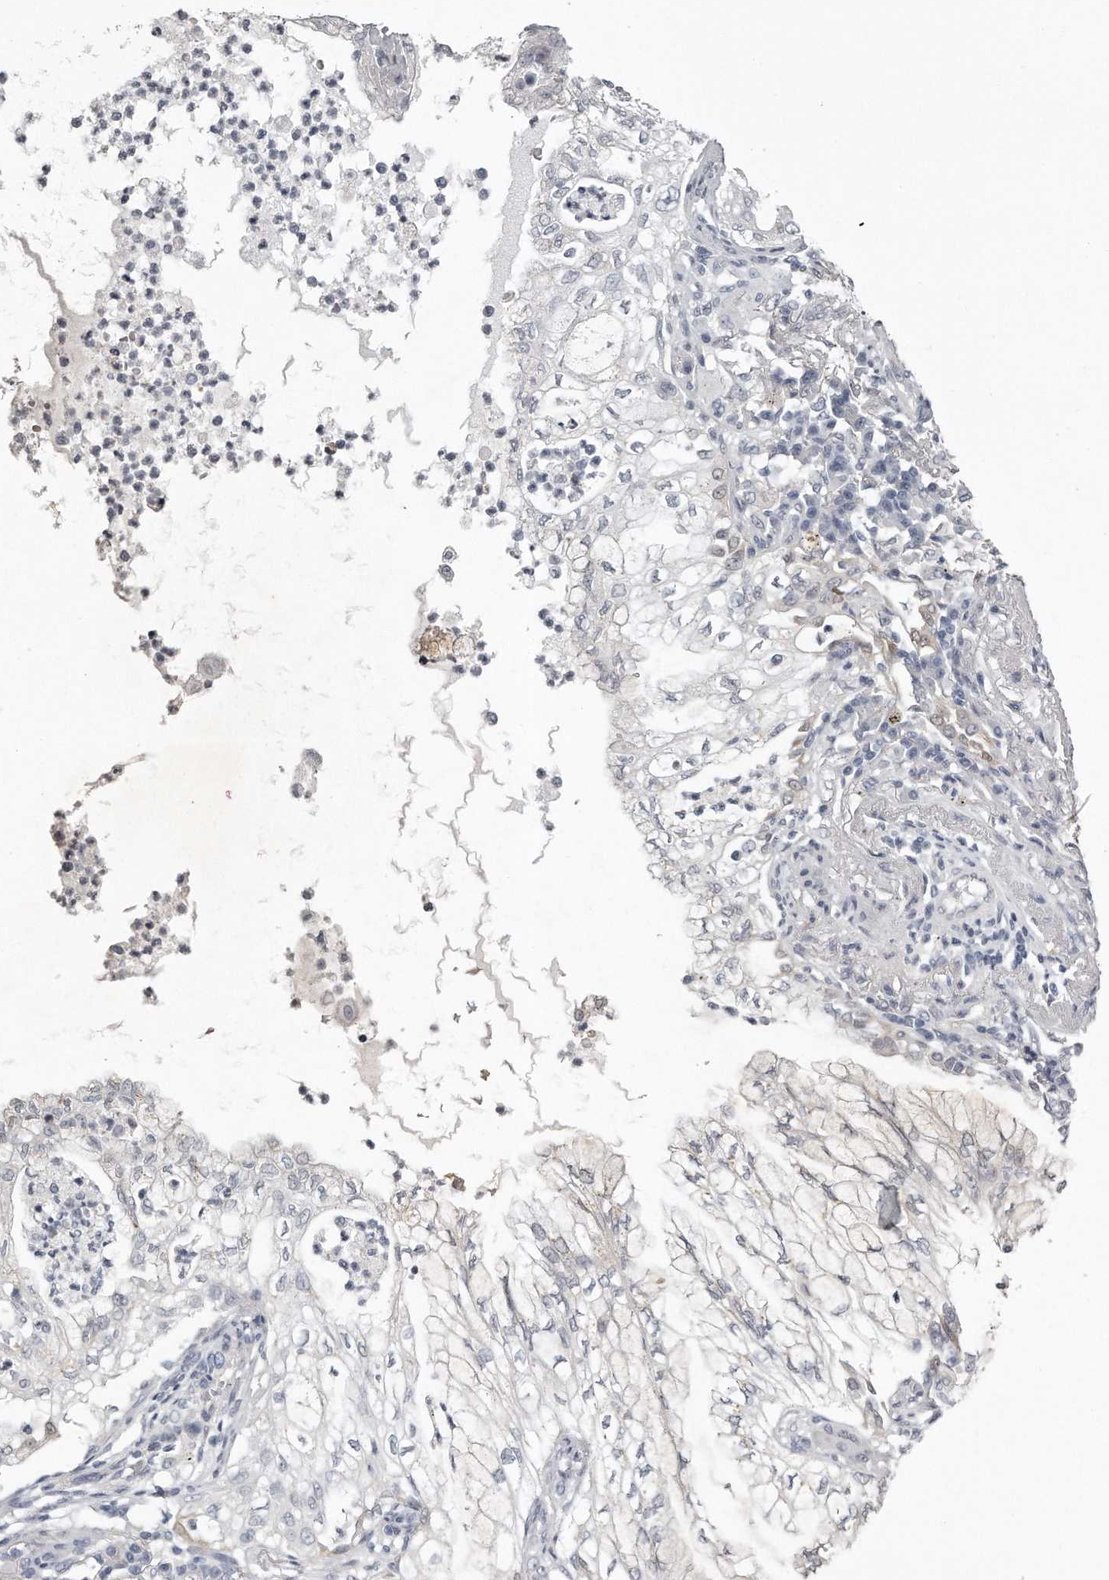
{"staining": {"intensity": "negative", "quantity": "none", "location": "none"}, "tissue": "lung cancer", "cell_type": "Tumor cells", "image_type": "cancer", "snomed": [{"axis": "morphology", "description": "Adenocarcinoma, NOS"}, {"axis": "topography", "description": "Lung"}], "caption": "Image shows no protein positivity in tumor cells of adenocarcinoma (lung) tissue. (Stains: DAB (3,3'-diaminobenzidine) immunohistochemistry (IHC) with hematoxylin counter stain, Microscopy: brightfield microscopy at high magnification).", "gene": "GGCT", "patient": {"sex": "female", "age": 70}}